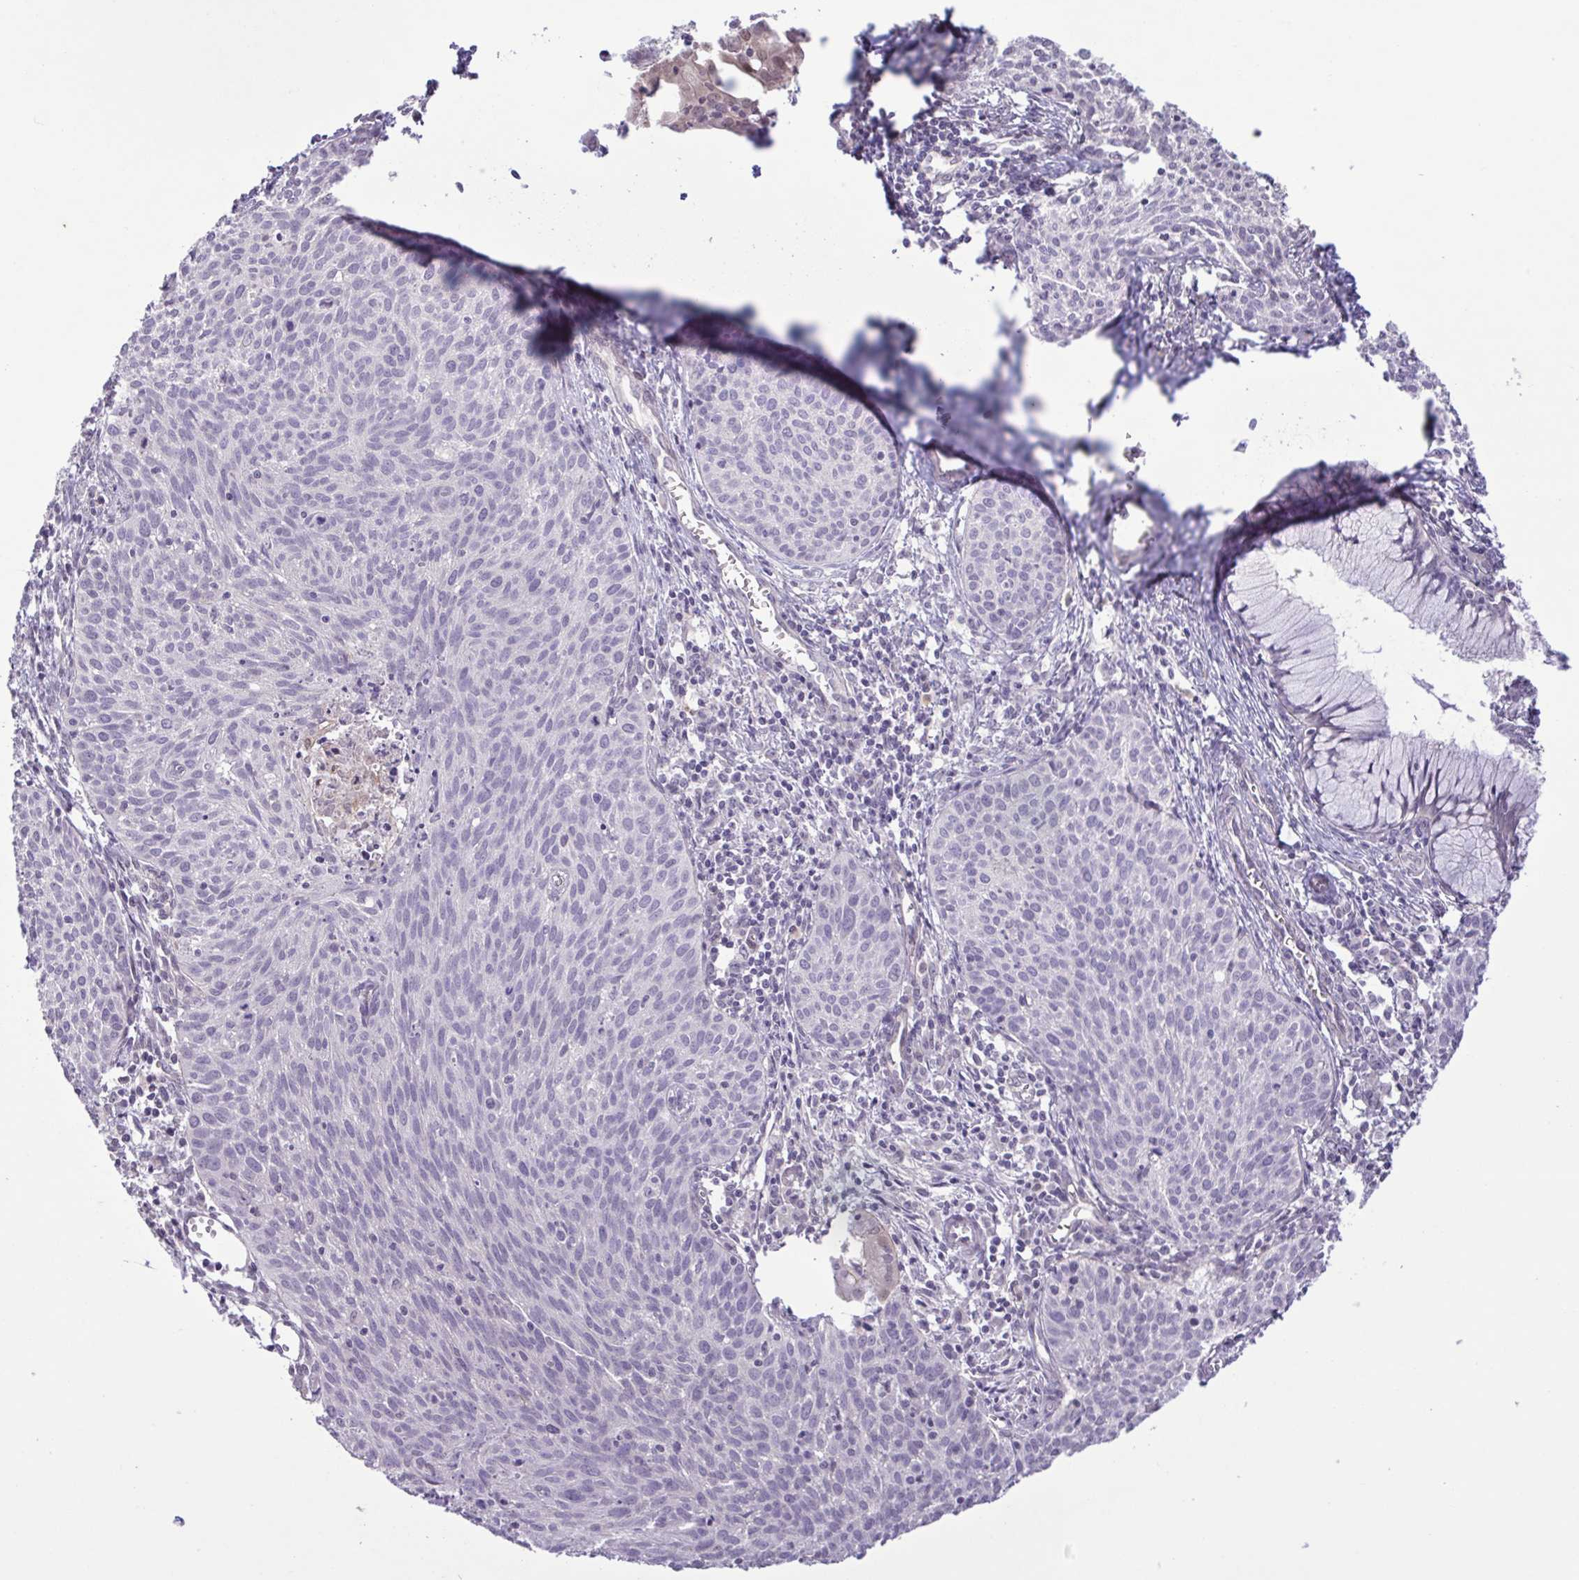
{"staining": {"intensity": "negative", "quantity": "none", "location": "none"}, "tissue": "cervical cancer", "cell_type": "Tumor cells", "image_type": "cancer", "snomed": [{"axis": "morphology", "description": "Squamous cell carcinoma, NOS"}, {"axis": "topography", "description": "Cervix"}], "caption": "The photomicrograph demonstrates no significant staining in tumor cells of cervical cancer.", "gene": "IL1RN", "patient": {"sex": "female", "age": 38}}